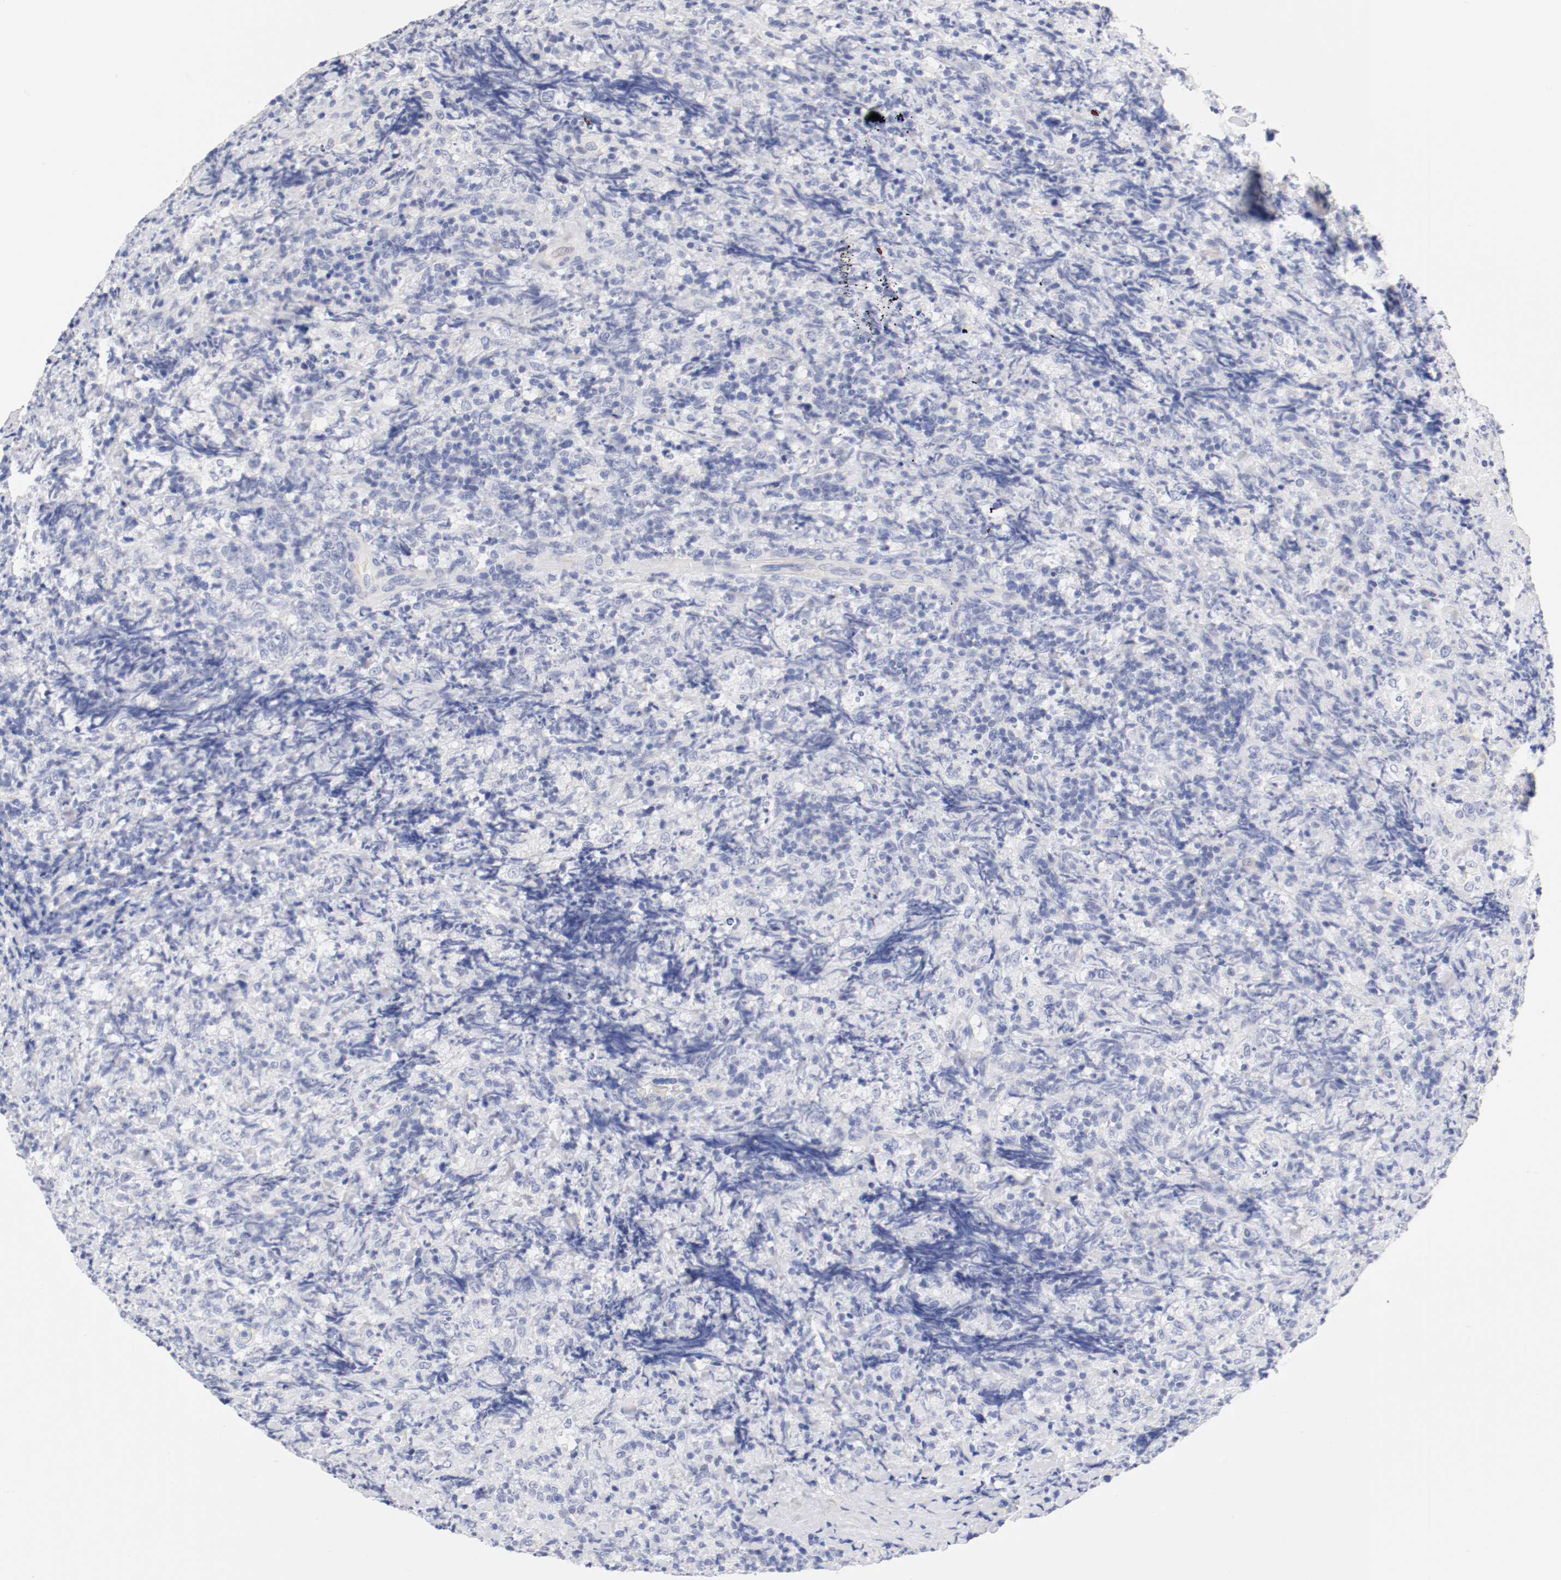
{"staining": {"intensity": "negative", "quantity": "none", "location": "none"}, "tissue": "lymphoma", "cell_type": "Tumor cells", "image_type": "cancer", "snomed": [{"axis": "morphology", "description": "Malignant lymphoma, non-Hodgkin's type, High grade"}, {"axis": "topography", "description": "Tonsil"}], "caption": "The image shows no significant expression in tumor cells of lymphoma.", "gene": "HOMER1", "patient": {"sex": "female", "age": 36}}